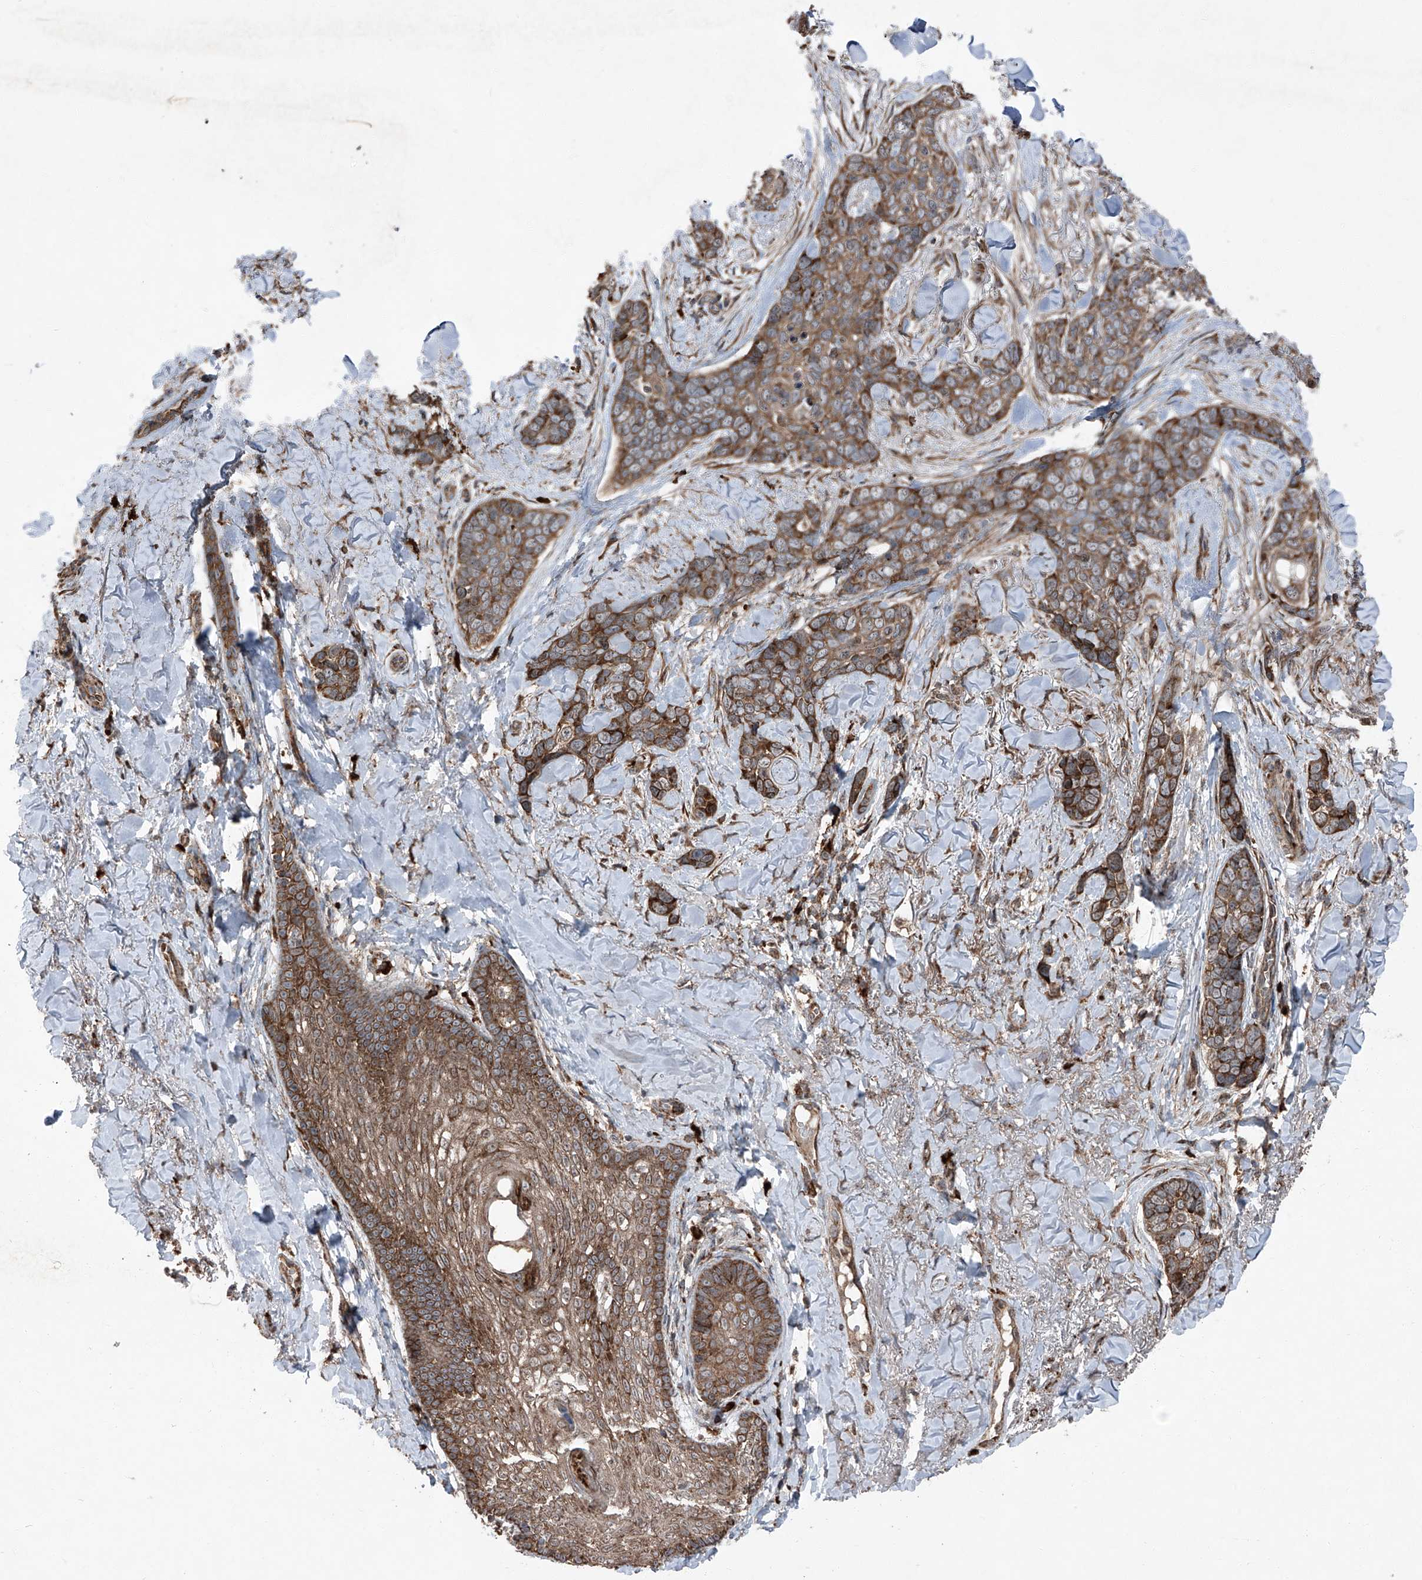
{"staining": {"intensity": "moderate", "quantity": ">75%", "location": "cytoplasmic/membranous"}, "tissue": "skin cancer", "cell_type": "Tumor cells", "image_type": "cancer", "snomed": [{"axis": "morphology", "description": "Basal cell carcinoma"}, {"axis": "topography", "description": "Skin"}], "caption": "Human basal cell carcinoma (skin) stained for a protein (brown) reveals moderate cytoplasmic/membranous positive staining in about >75% of tumor cells.", "gene": "LIMK1", "patient": {"sex": "female", "age": 82}}